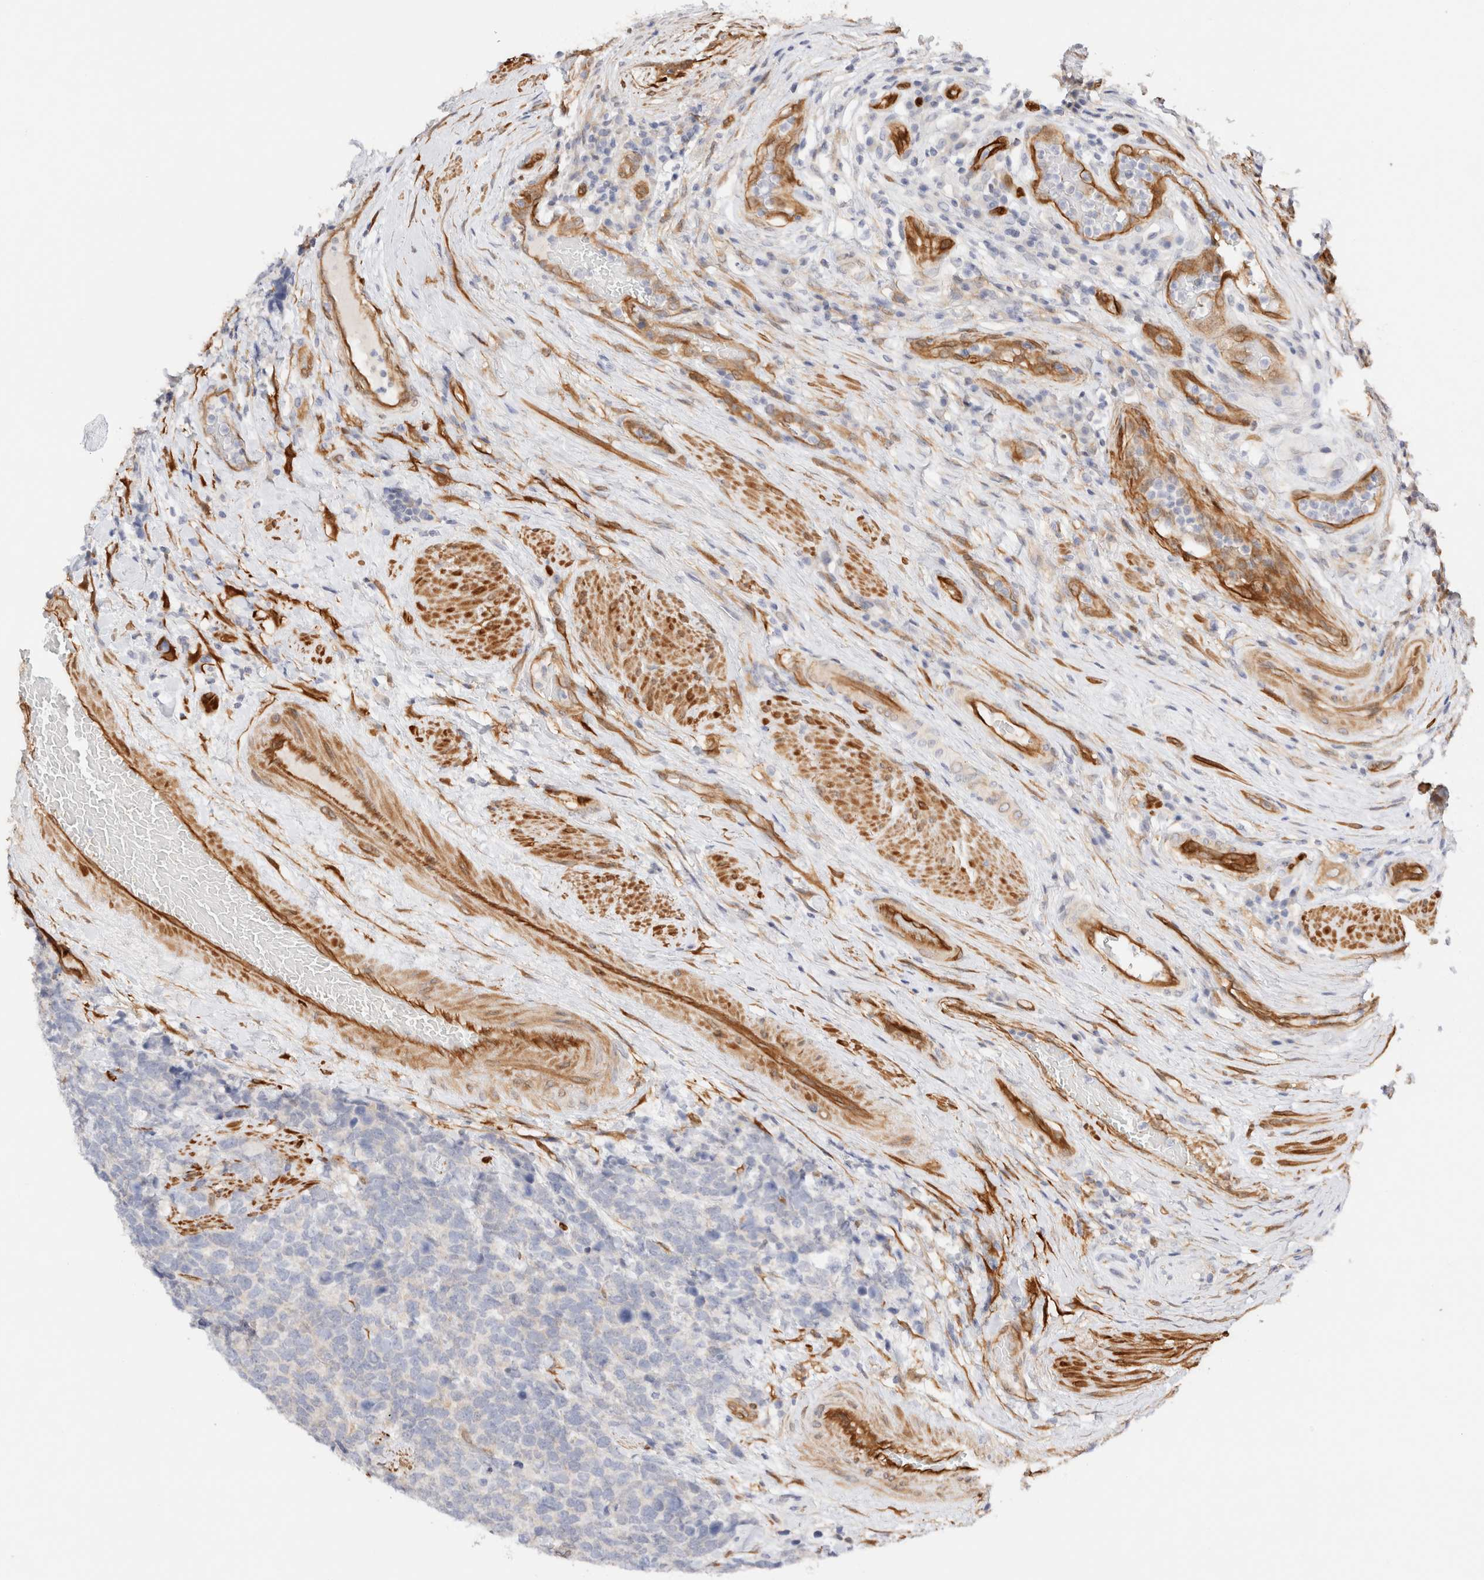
{"staining": {"intensity": "negative", "quantity": "none", "location": "none"}, "tissue": "urothelial cancer", "cell_type": "Tumor cells", "image_type": "cancer", "snomed": [{"axis": "morphology", "description": "Urothelial carcinoma, High grade"}, {"axis": "topography", "description": "Urinary bladder"}], "caption": "Protein analysis of urothelial cancer reveals no significant expression in tumor cells.", "gene": "LMCD1", "patient": {"sex": "female", "age": 82}}